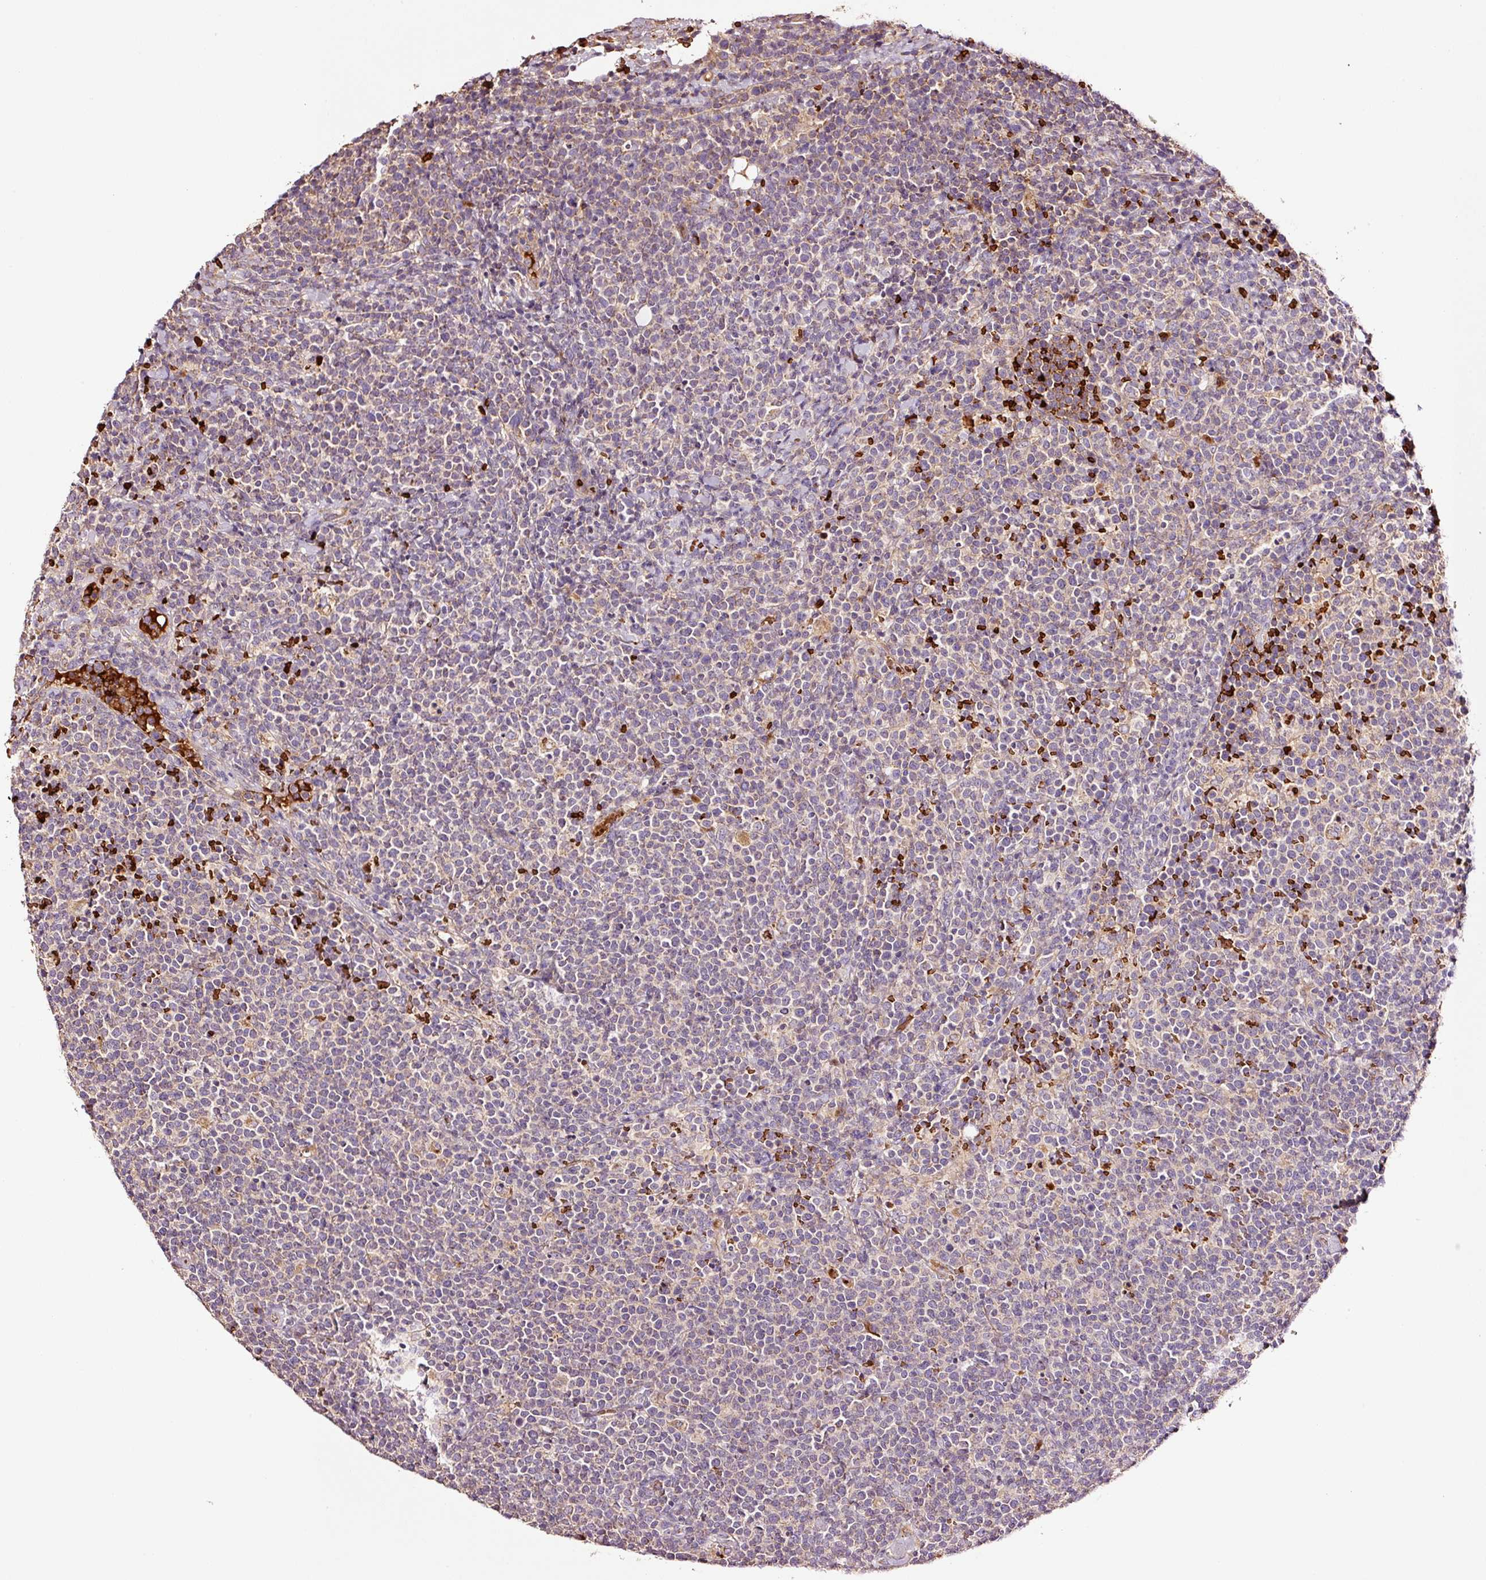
{"staining": {"intensity": "negative", "quantity": "none", "location": "none"}, "tissue": "lymphoma", "cell_type": "Tumor cells", "image_type": "cancer", "snomed": [{"axis": "morphology", "description": "Malignant lymphoma, non-Hodgkin's type, High grade"}, {"axis": "topography", "description": "Lymph node"}], "caption": "Protein analysis of high-grade malignant lymphoma, non-Hodgkin's type demonstrates no significant positivity in tumor cells. The staining was performed using DAB to visualize the protein expression in brown, while the nuclei were stained in blue with hematoxylin (Magnification: 20x).", "gene": "PGLYRP2", "patient": {"sex": "male", "age": 61}}